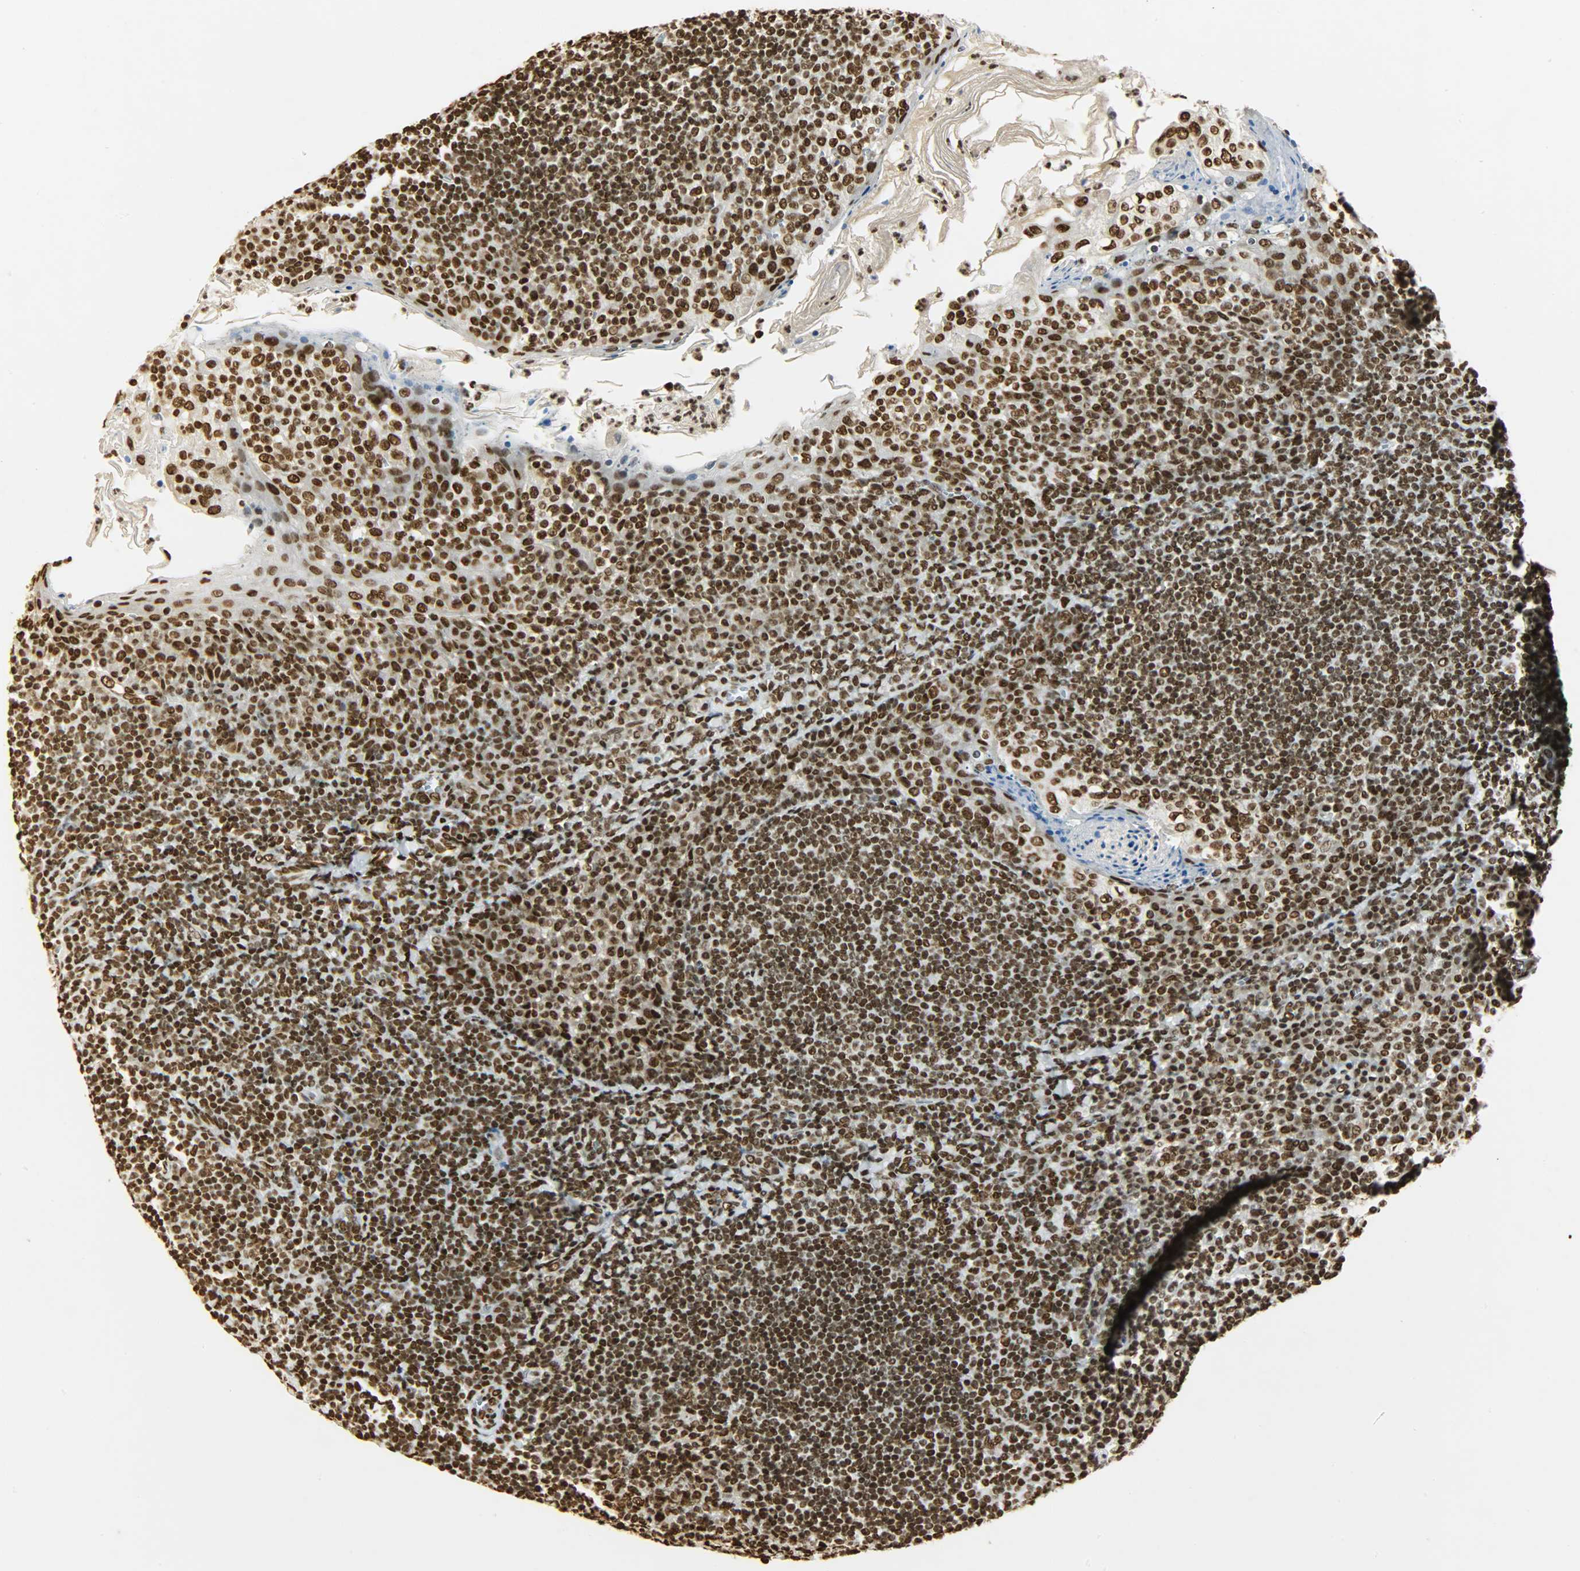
{"staining": {"intensity": "strong", "quantity": ">75%", "location": "nuclear"}, "tissue": "tonsil", "cell_type": "Germinal center cells", "image_type": "normal", "snomed": [{"axis": "morphology", "description": "Normal tissue, NOS"}, {"axis": "topography", "description": "Tonsil"}], "caption": "Immunohistochemistry (IHC) image of benign human tonsil stained for a protein (brown), which shows high levels of strong nuclear staining in about >75% of germinal center cells.", "gene": "KHDRBS1", "patient": {"sex": "male", "age": 31}}